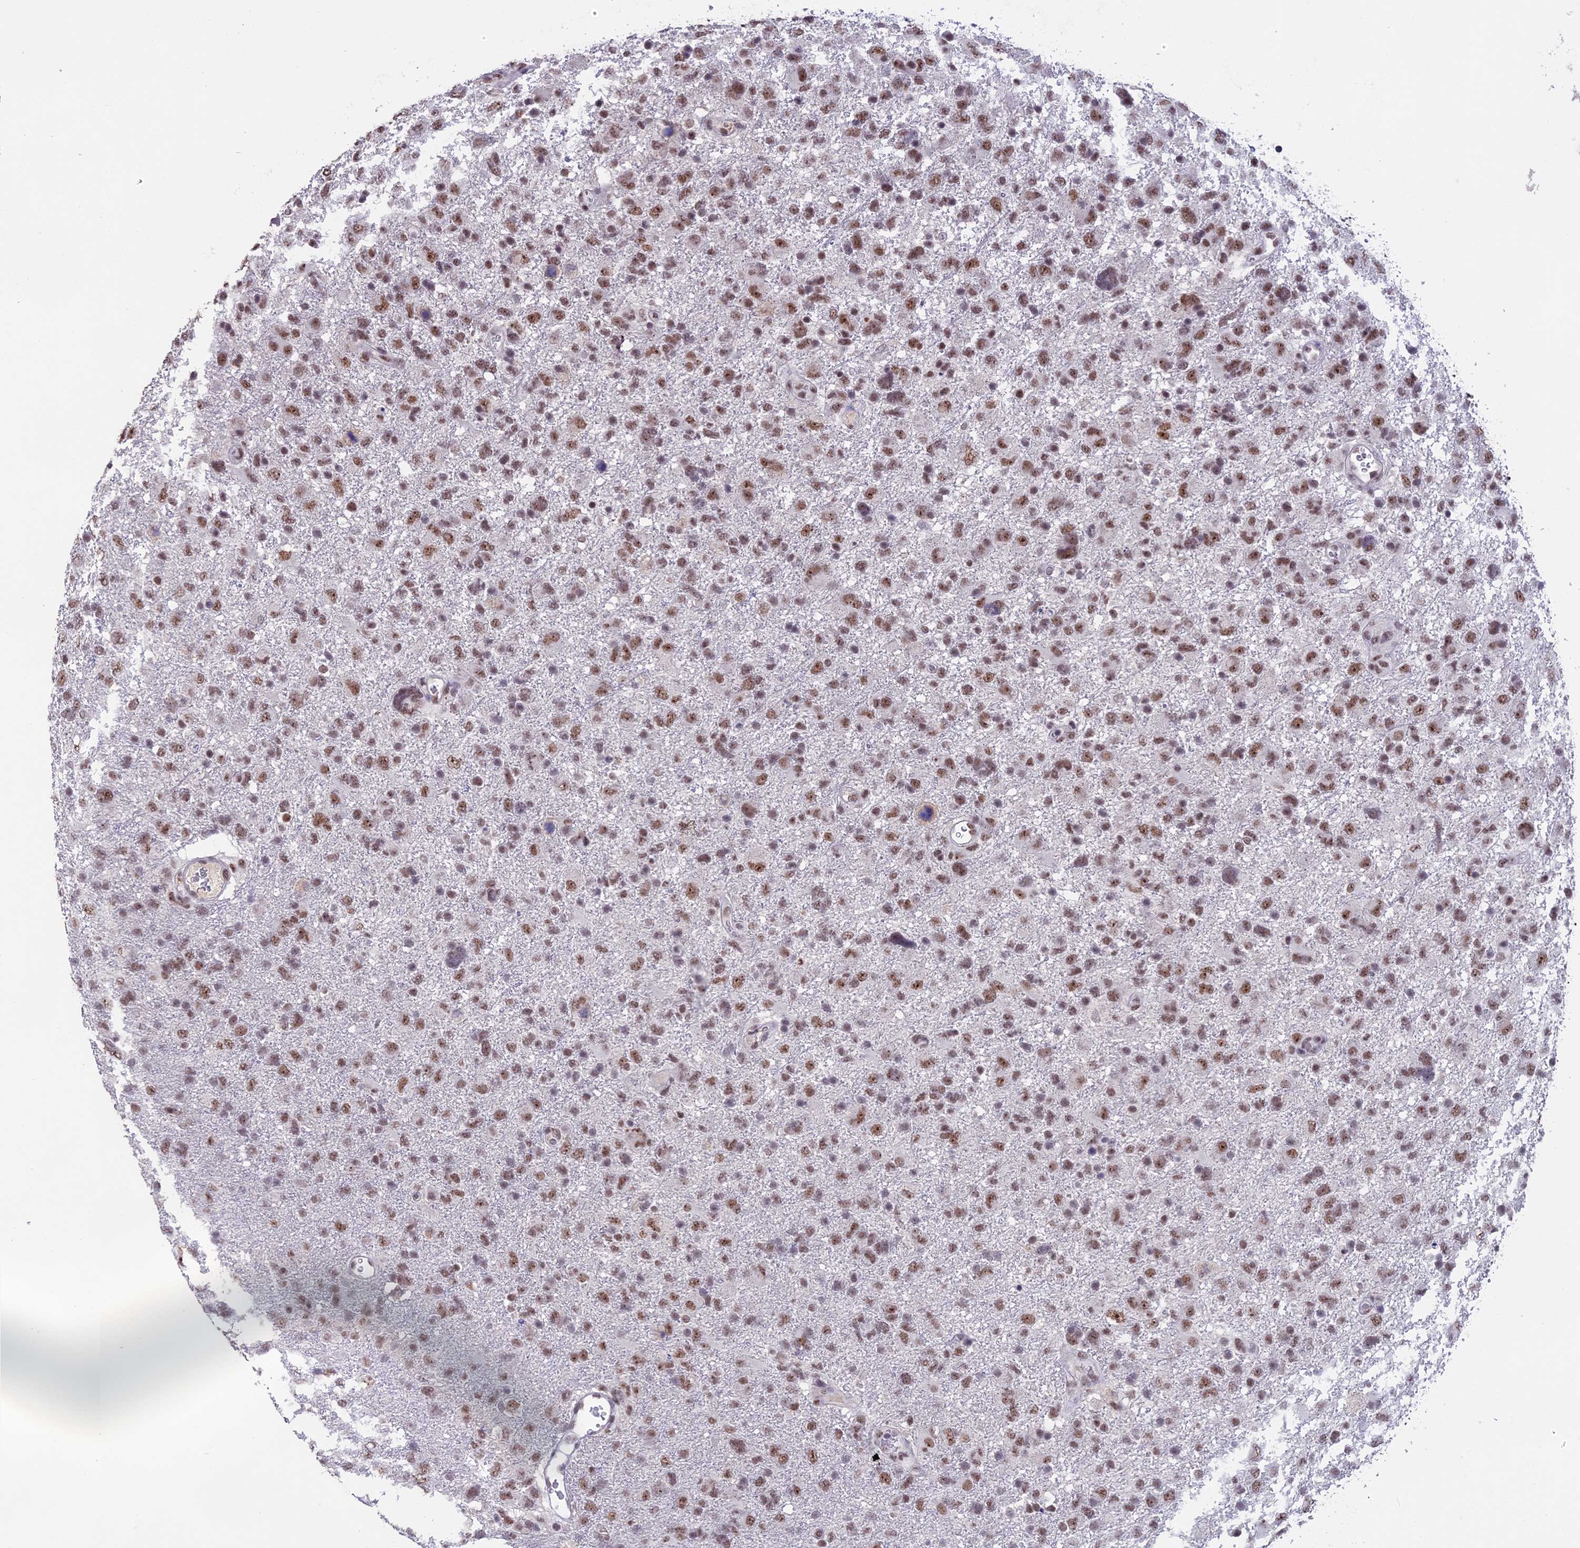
{"staining": {"intensity": "moderate", "quantity": ">75%", "location": "nuclear"}, "tissue": "glioma", "cell_type": "Tumor cells", "image_type": "cancer", "snomed": [{"axis": "morphology", "description": "Glioma, malignant, High grade"}, {"axis": "topography", "description": "Brain"}], "caption": "The image reveals staining of malignant glioma (high-grade), revealing moderate nuclear protein positivity (brown color) within tumor cells.", "gene": "SETD2", "patient": {"sex": "male", "age": 61}}